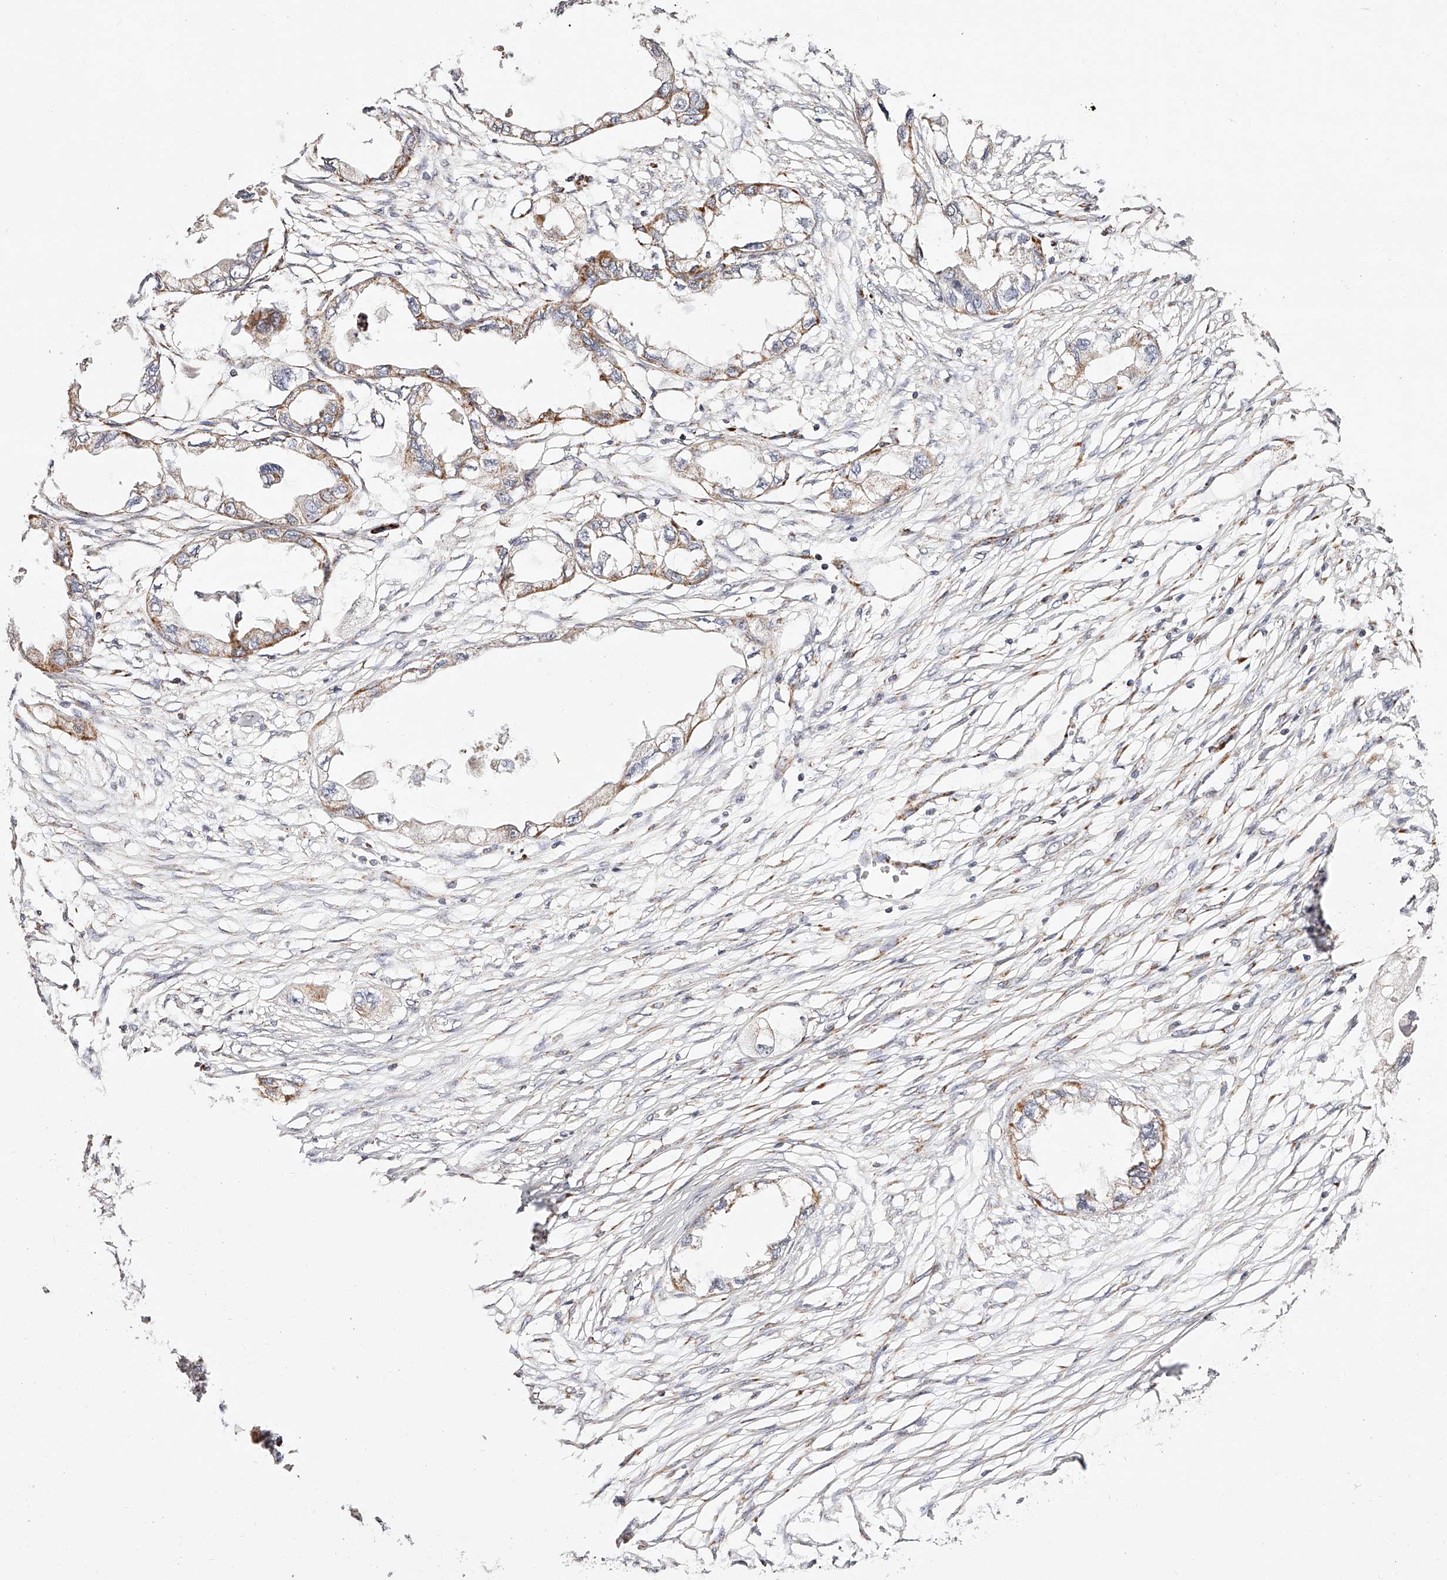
{"staining": {"intensity": "moderate", "quantity": "25%-75%", "location": "cytoplasmic/membranous"}, "tissue": "endometrial cancer", "cell_type": "Tumor cells", "image_type": "cancer", "snomed": [{"axis": "morphology", "description": "Adenocarcinoma, NOS"}, {"axis": "morphology", "description": "Adenocarcinoma, metastatic, NOS"}, {"axis": "topography", "description": "Adipose tissue"}, {"axis": "topography", "description": "Endometrium"}], "caption": "Endometrial adenocarcinoma stained with a protein marker reveals moderate staining in tumor cells.", "gene": "NDUFV3", "patient": {"sex": "female", "age": 67}}